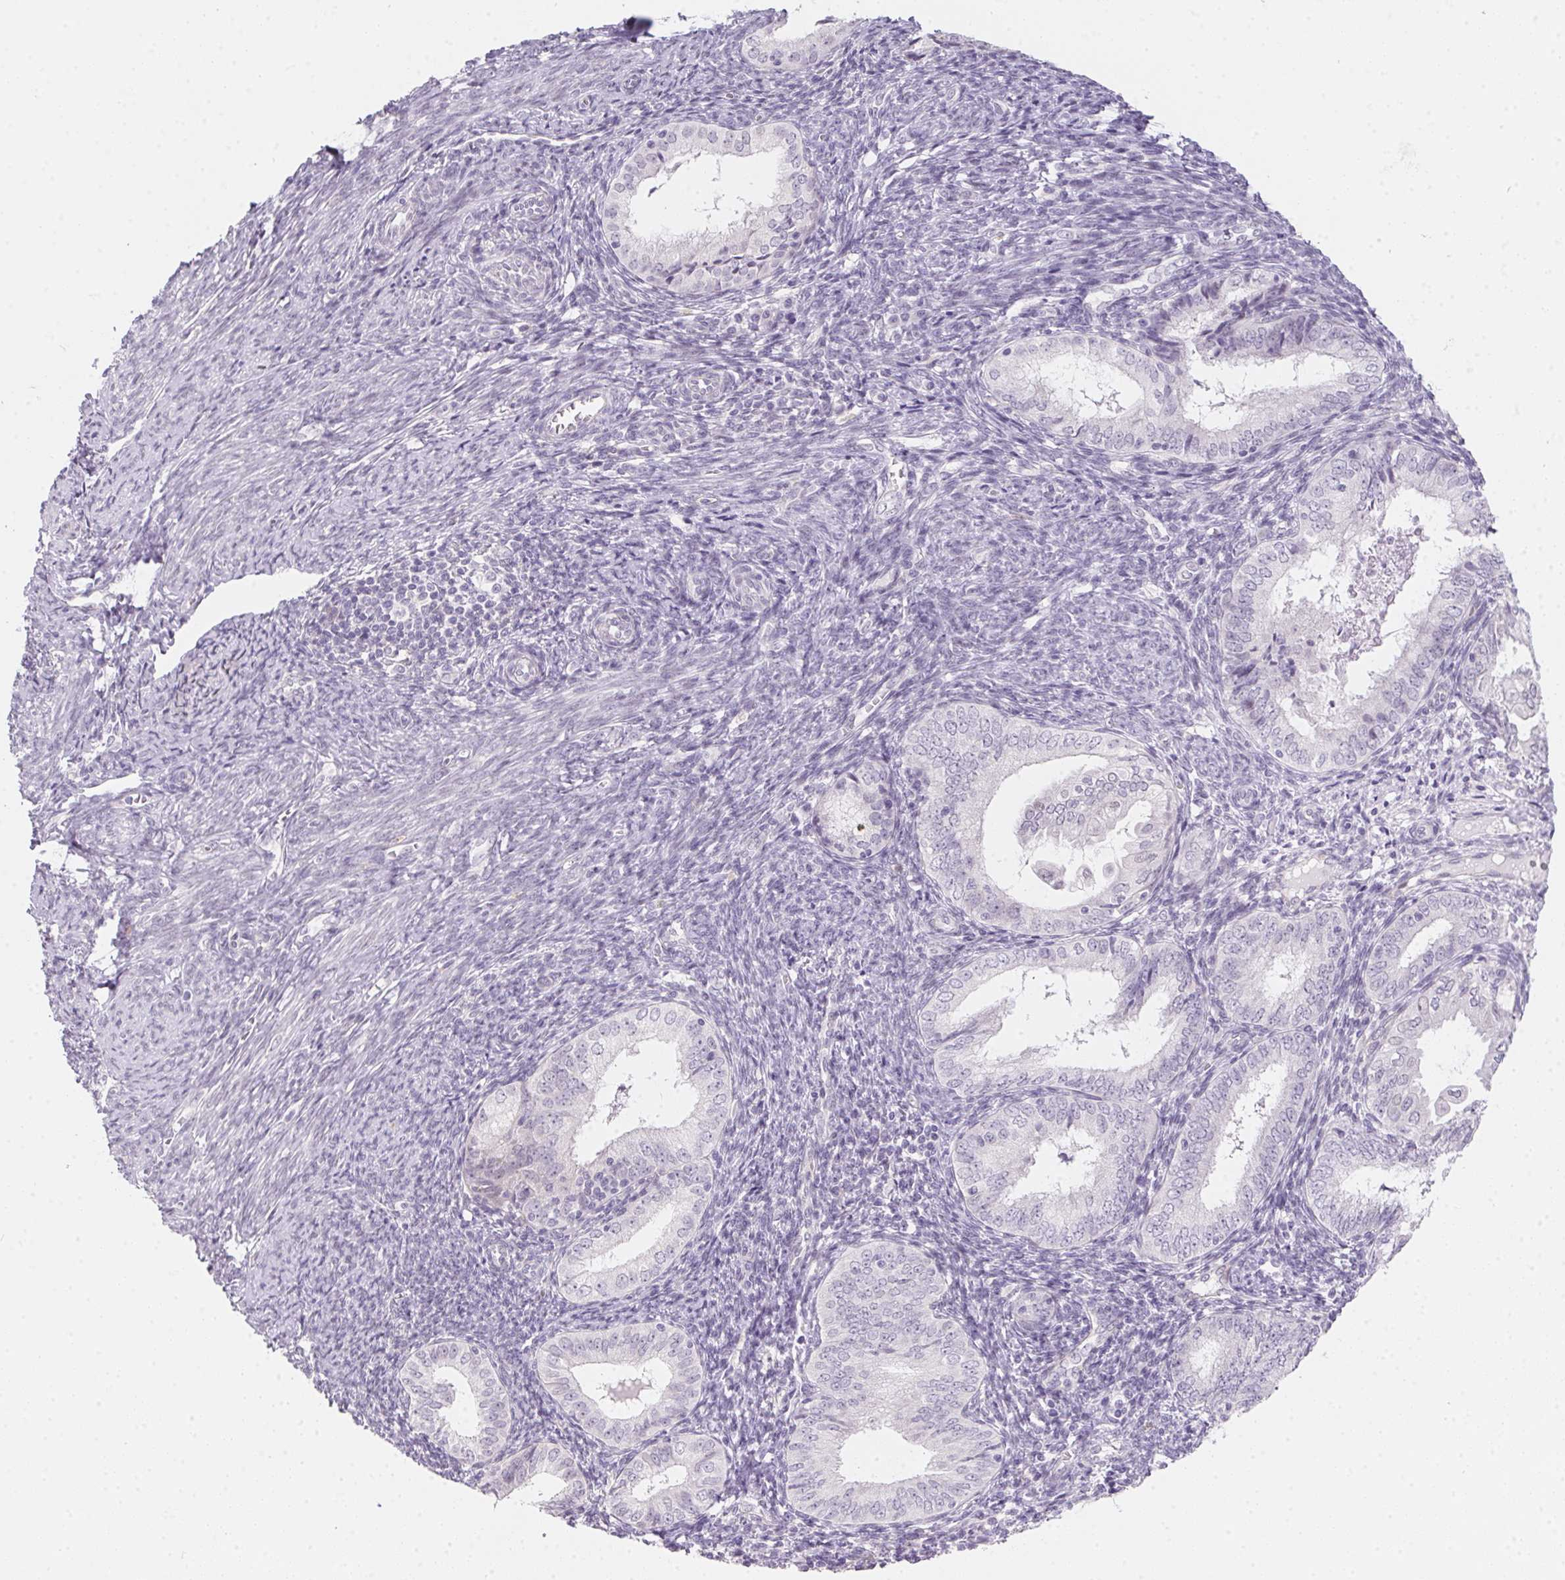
{"staining": {"intensity": "weak", "quantity": "<25%", "location": "nuclear"}, "tissue": "endometrial cancer", "cell_type": "Tumor cells", "image_type": "cancer", "snomed": [{"axis": "morphology", "description": "Adenocarcinoma, NOS"}, {"axis": "topography", "description": "Endometrium"}], "caption": "IHC photomicrograph of endometrial cancer (adenocarcinoma) stained for a protein (brown), which reveals no positivity in tumor cells. (DAB immunohistochemistry (IHC) visualized using brightfield microscopy, high magnification).", "gene": "MORC1", "patient": {"sex": "female", "age": 55}}